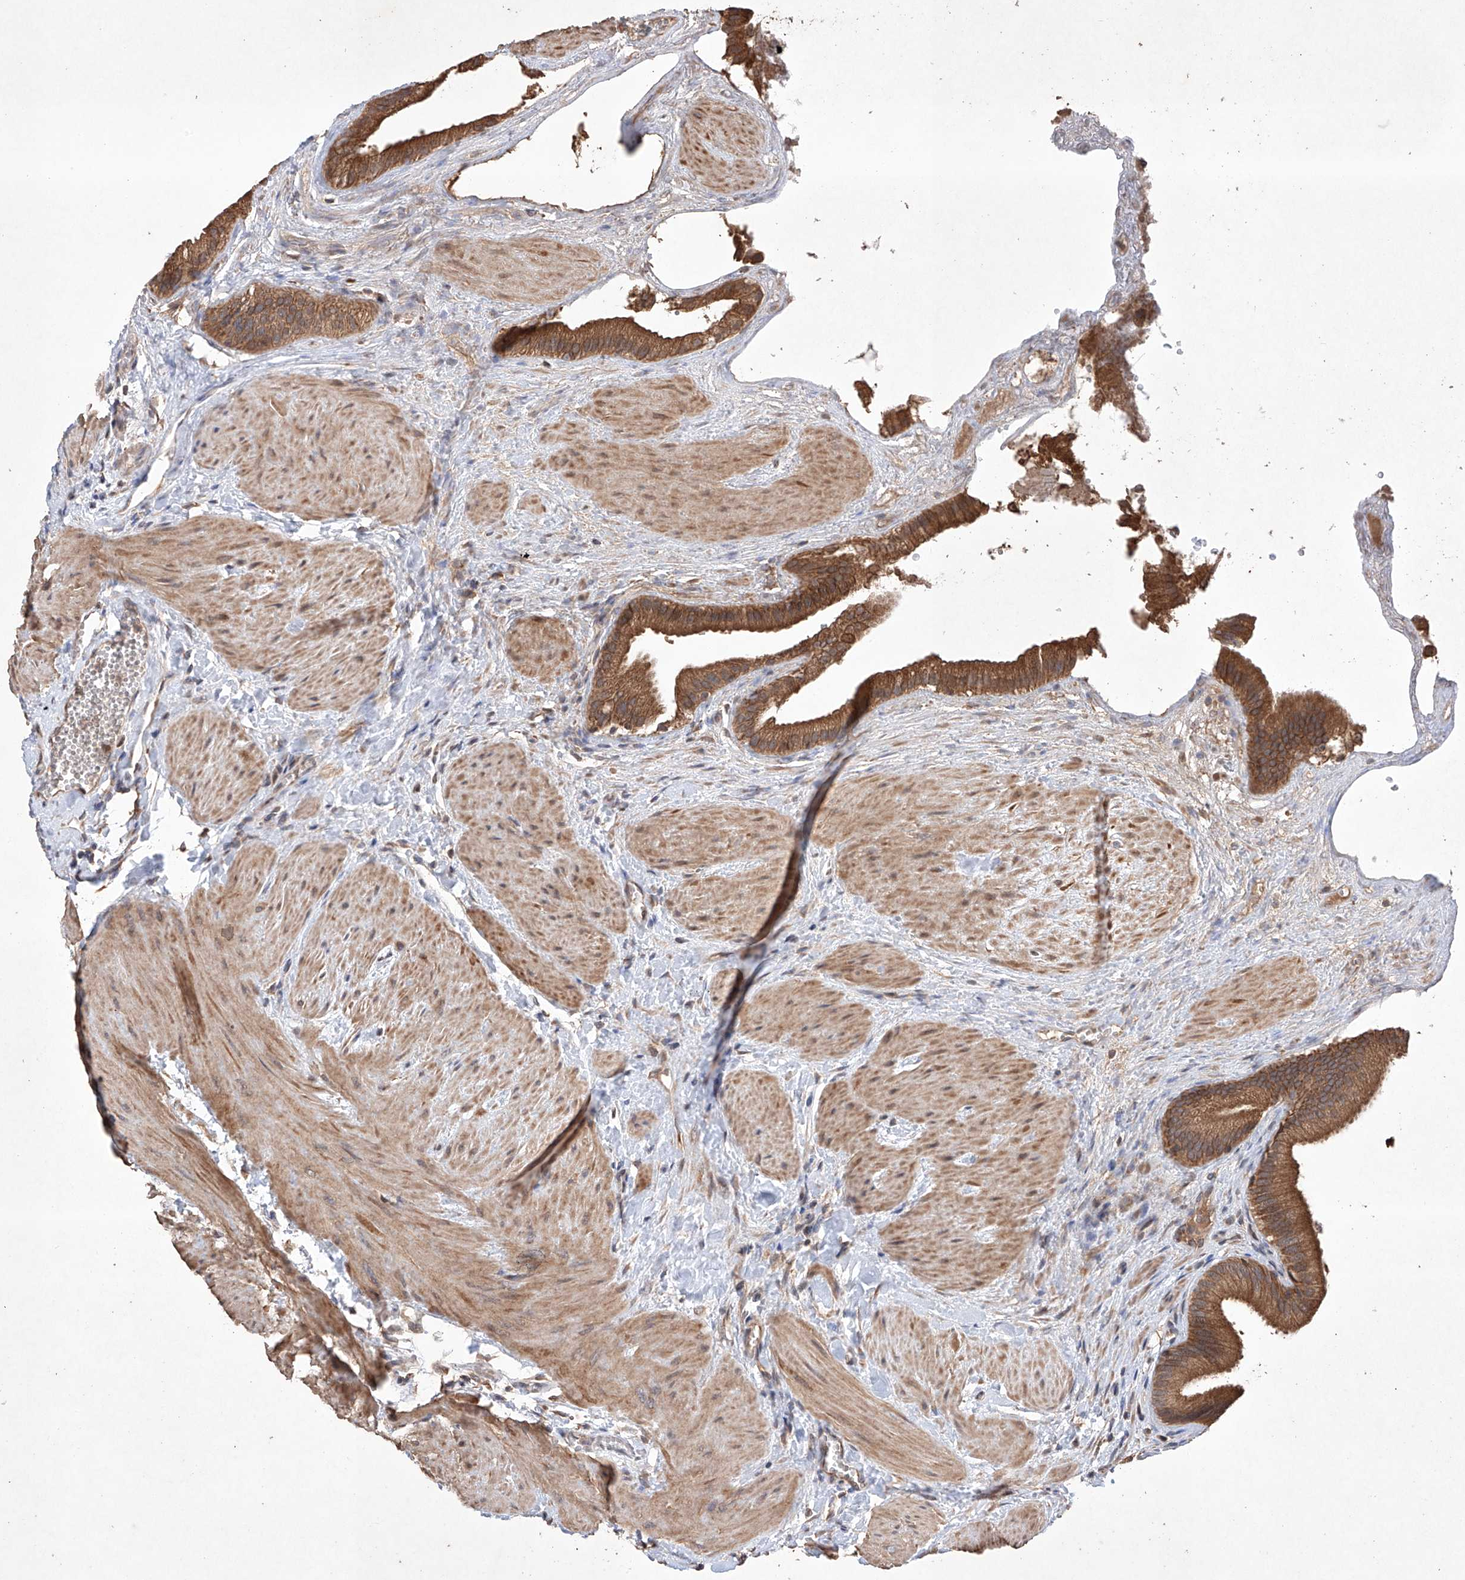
{"staining": {"intensity": "strong", "quantity": ">75%", "location": "cytoplasmic/membranous"}, "tissue": "gallbladder", "cell_type": "Glandular cells", "image_type": "normal", "snomed": [{"axis": "morphology", "description": "Normal tissue, NOS"}, {"axis": "topography", "description": "Gallbladder"}], "caption": "Immunohistochemistry (DAB) staining of benign human gallbladder displays strong cytoplasmic/membranous protein staining in about >75% of glandular cells.", "gene": "LURAP1", "patient": {"sex": "male", "age": 55}}